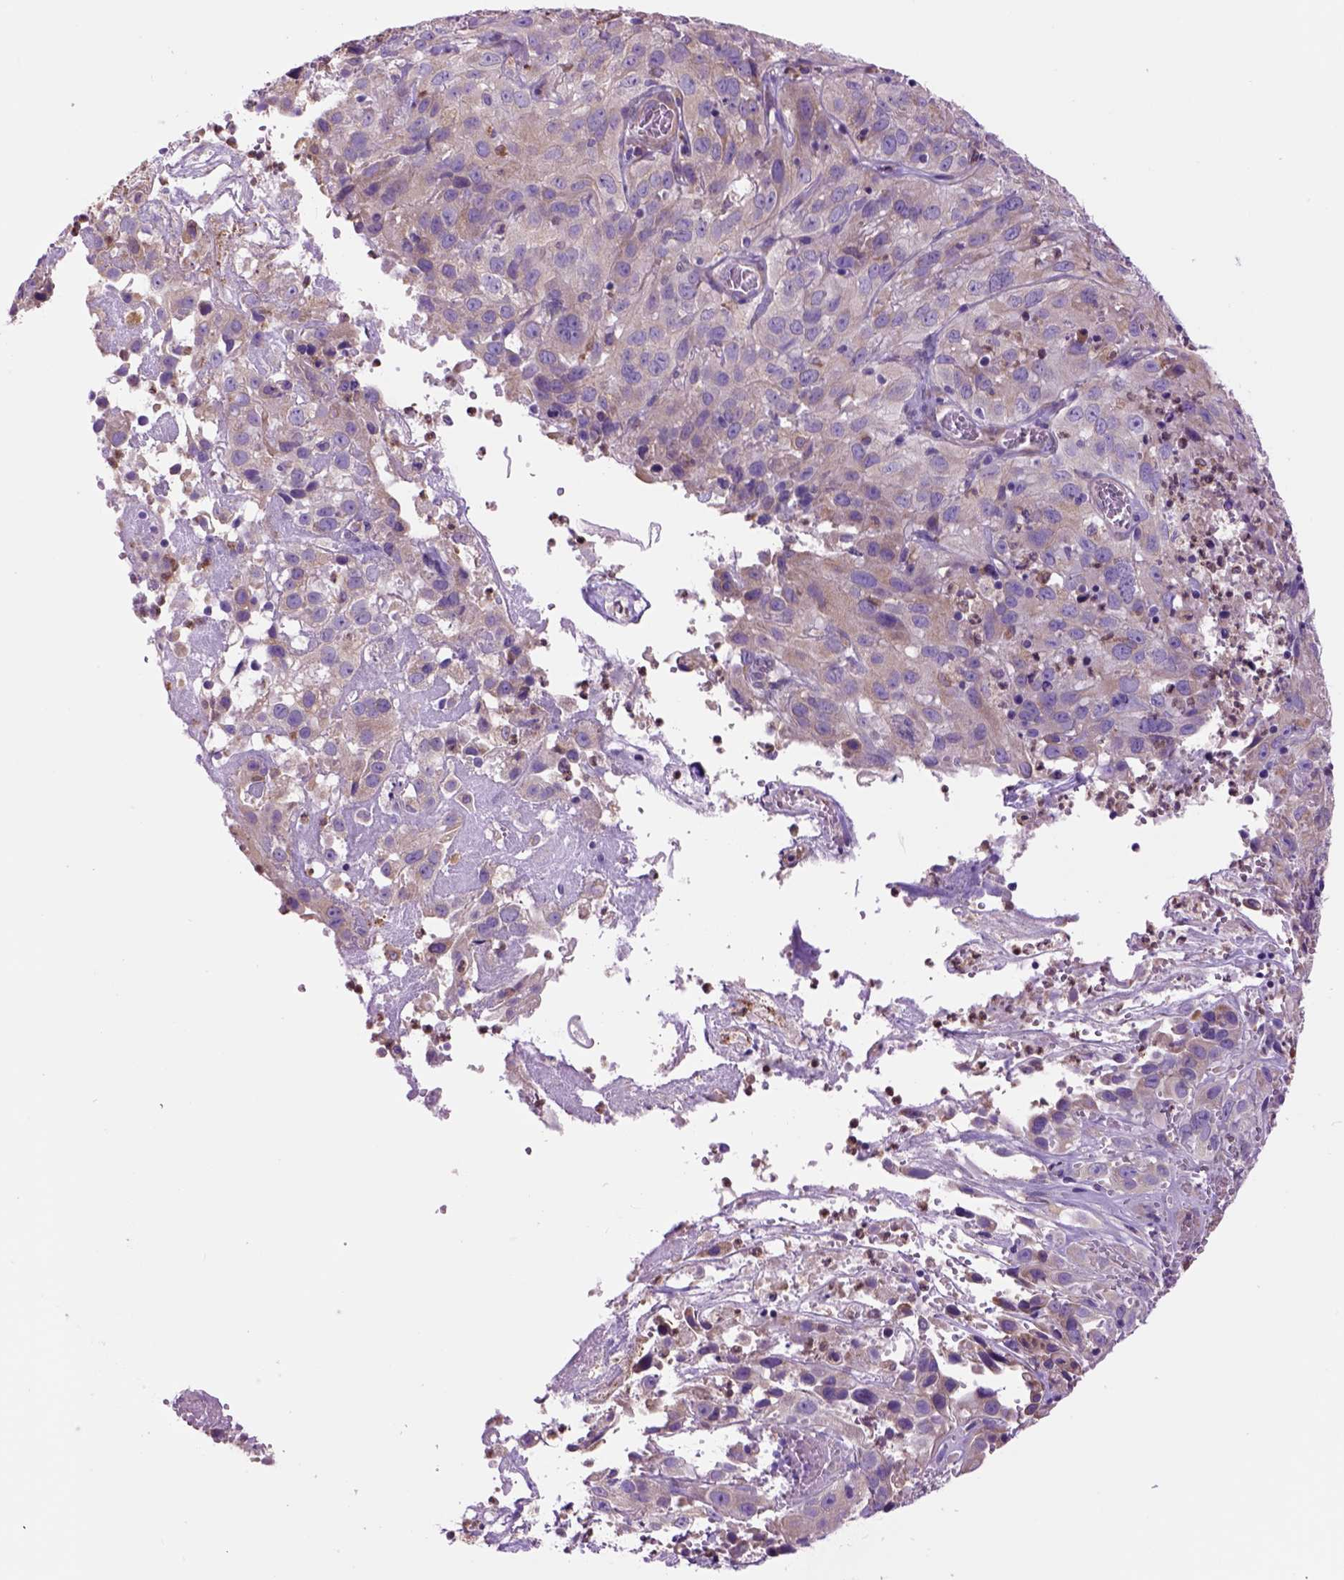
{"staining": {"intensity": "weak", "quantity": ">75%", "location": "cytoplasmic/membranous"}, "tissue": "cervical cancer", "cell_type": "Tumor cells", "image_type": "cancer", "snomed": [{"axis": "morphology", "description": "Squamous cell carcinoma, NOS"}, {"axis": "topography", "description": "Cervix"}], "caption": "Cervical squamous cell carcinoma stained with a protein marker exhibits weak staining in tumor cells.", "gene": "PIAS3", "patient": {"sex": "female", "age": 32}}